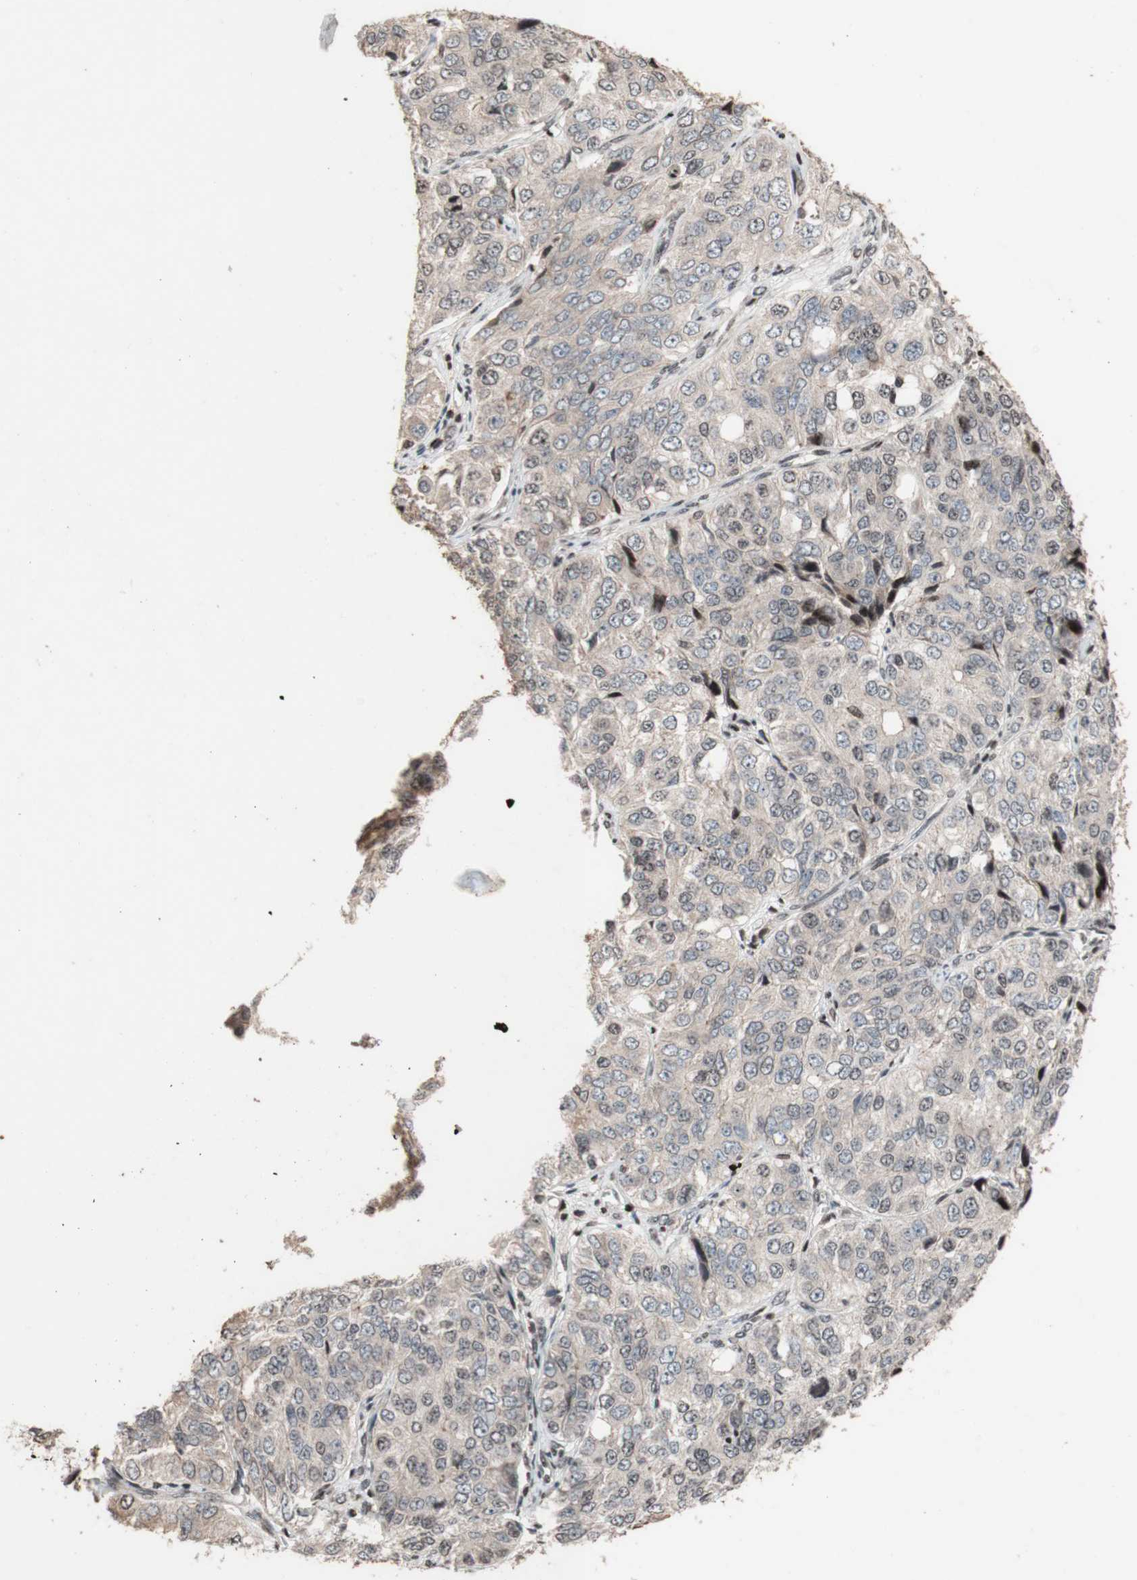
{"staining": {"intensity": "negative", "quantity": "none", "location": "none"}, "tissue": "ovarian cancer", "cell_type": "Tumor cells", "image_type": "cancer", "snomed": [{"axis": "morphology", "description": "Carcinoma, endometroid"}, {"axis": "topography", "description": "Ovary"}], "caption": "The IHC histopathology image has no significant expression in tumor cells of endometroid carcinoma (ovarian) tissue.", "gene": "POLA1", "patient": {"sex": "female", "age": 51}}